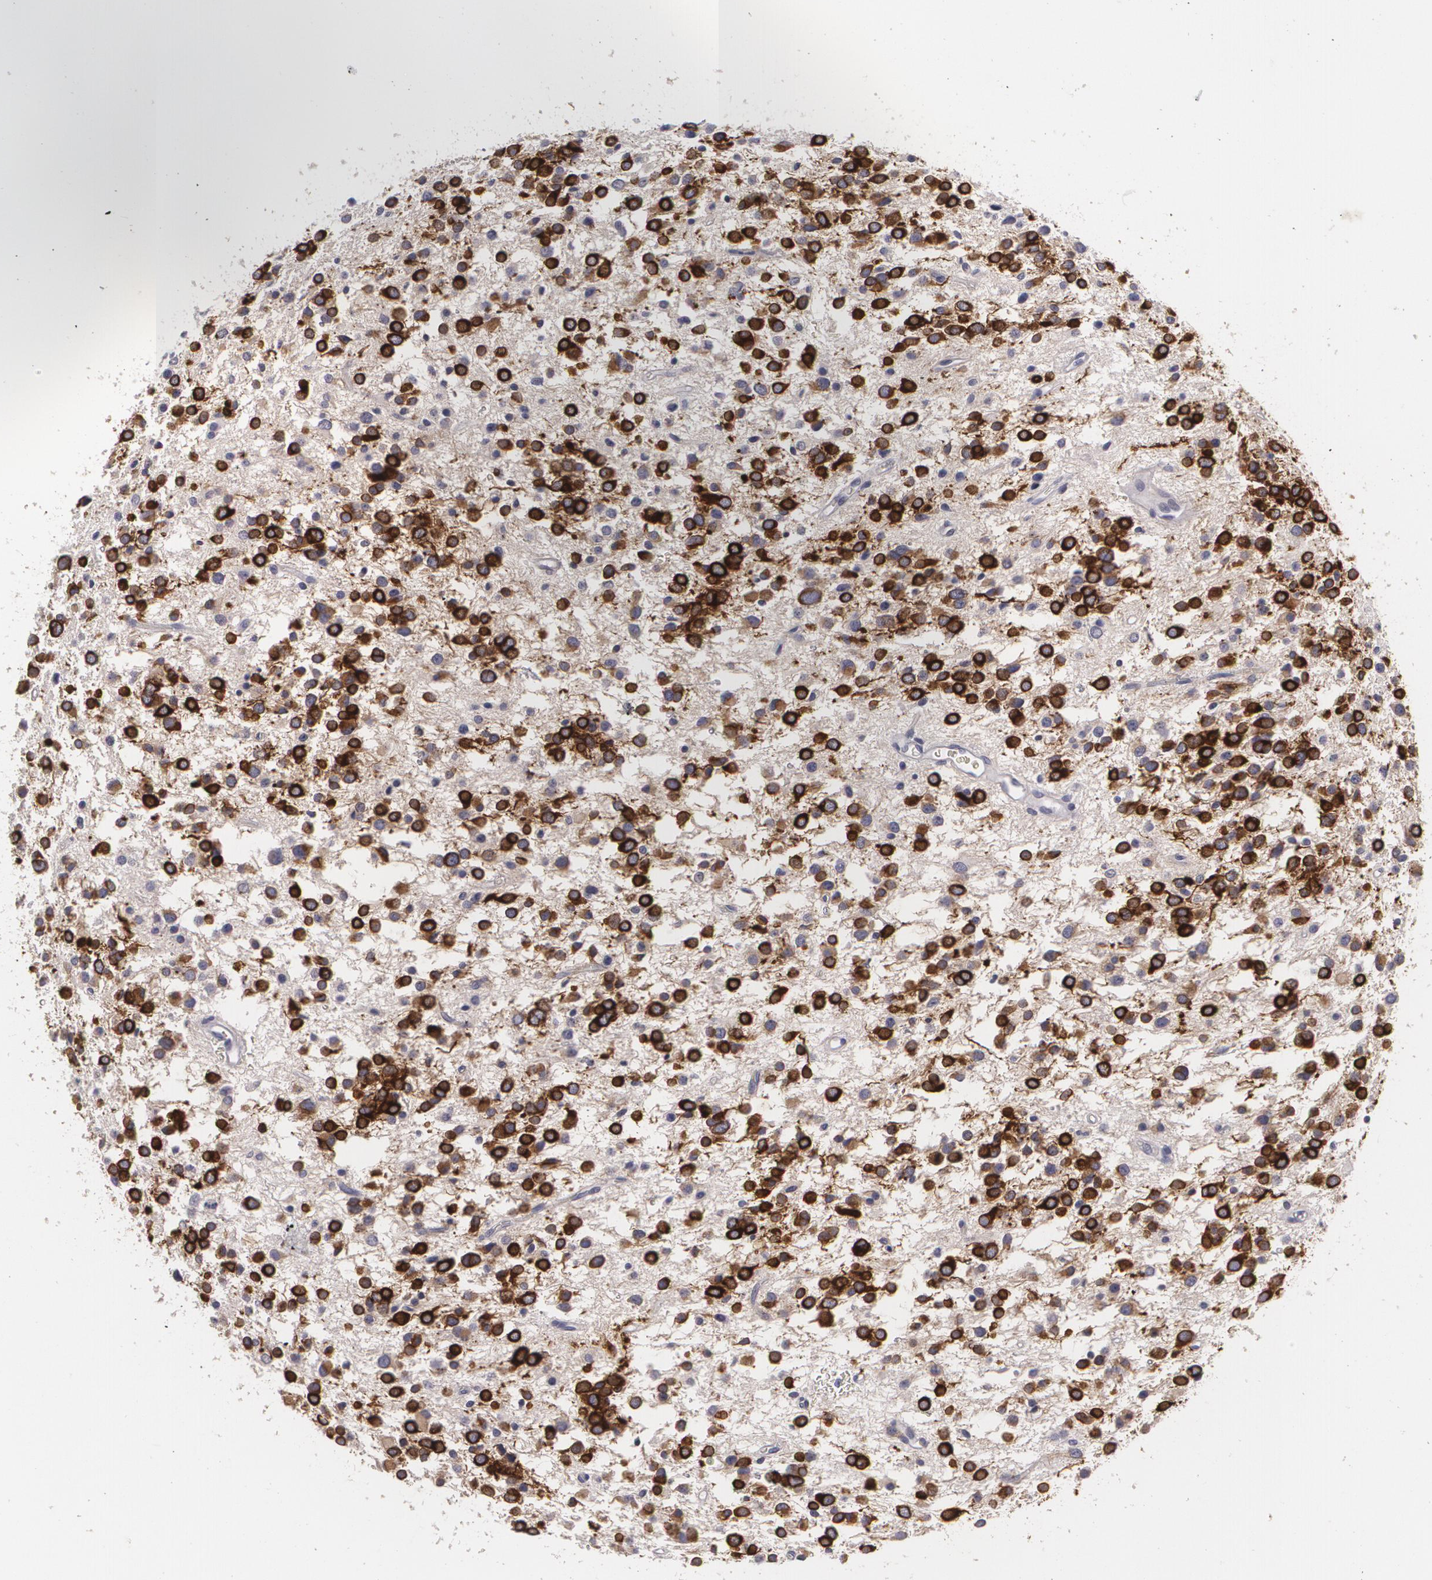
{"staining": {"intensity": "strong", "quantity": ">75%", "location": "cytoplasmic/membranous"}, "tissue": "glioma", "cell_type": "Tumor cells", "image_type": "cancer", "snomed": [{"axis": "morphology", "description": "Glioma, malignant, Low grade"}, {"axis": "topography", "description": "Brain"}], "caption": "DAB immunohistochemical staining of glioma reveals strong cytoplasmic/membranous protein positivity in approximately >75% of tumor cells.", "gene": "MAP2", "patient": {"sex": "female", "age": 36}}